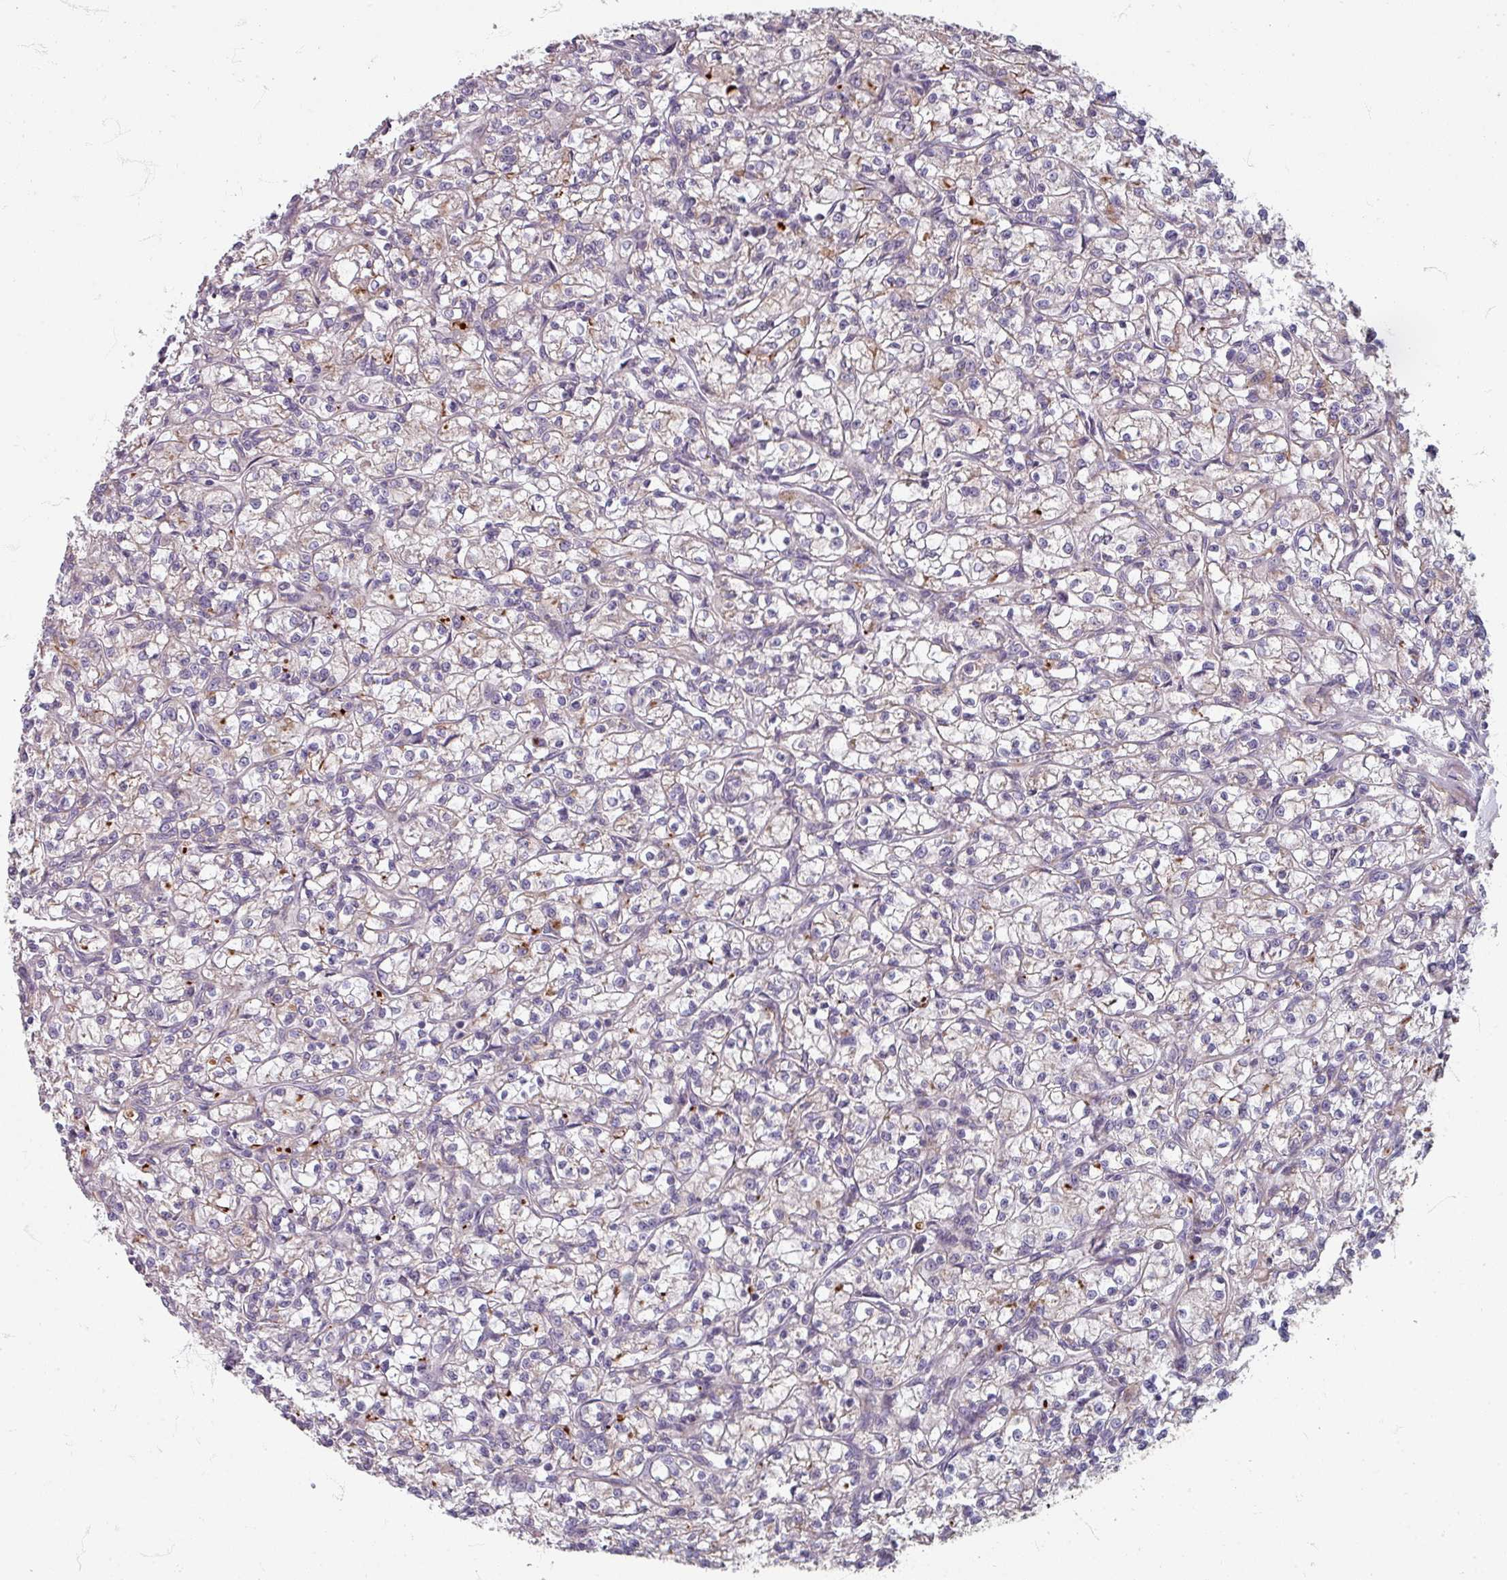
{"staining": {"intensity": "negative", "quantity": "none", "location": "none"}, "tissue": "renal cancer", "cell_type": "Tumor cells", "image_type": "cancer", "snomed": [{"axis": "morphology", "description": "Adenocarcinoma, NOS"}, {"axis": "topography", "description": "Kidney"}], "caption": "An IHC image of renal cancer is shown. There is no staining in tumor cells of renal cancer.", "gene": "GABARAPL1", "patient": {"sex": "female", "age": 59}}